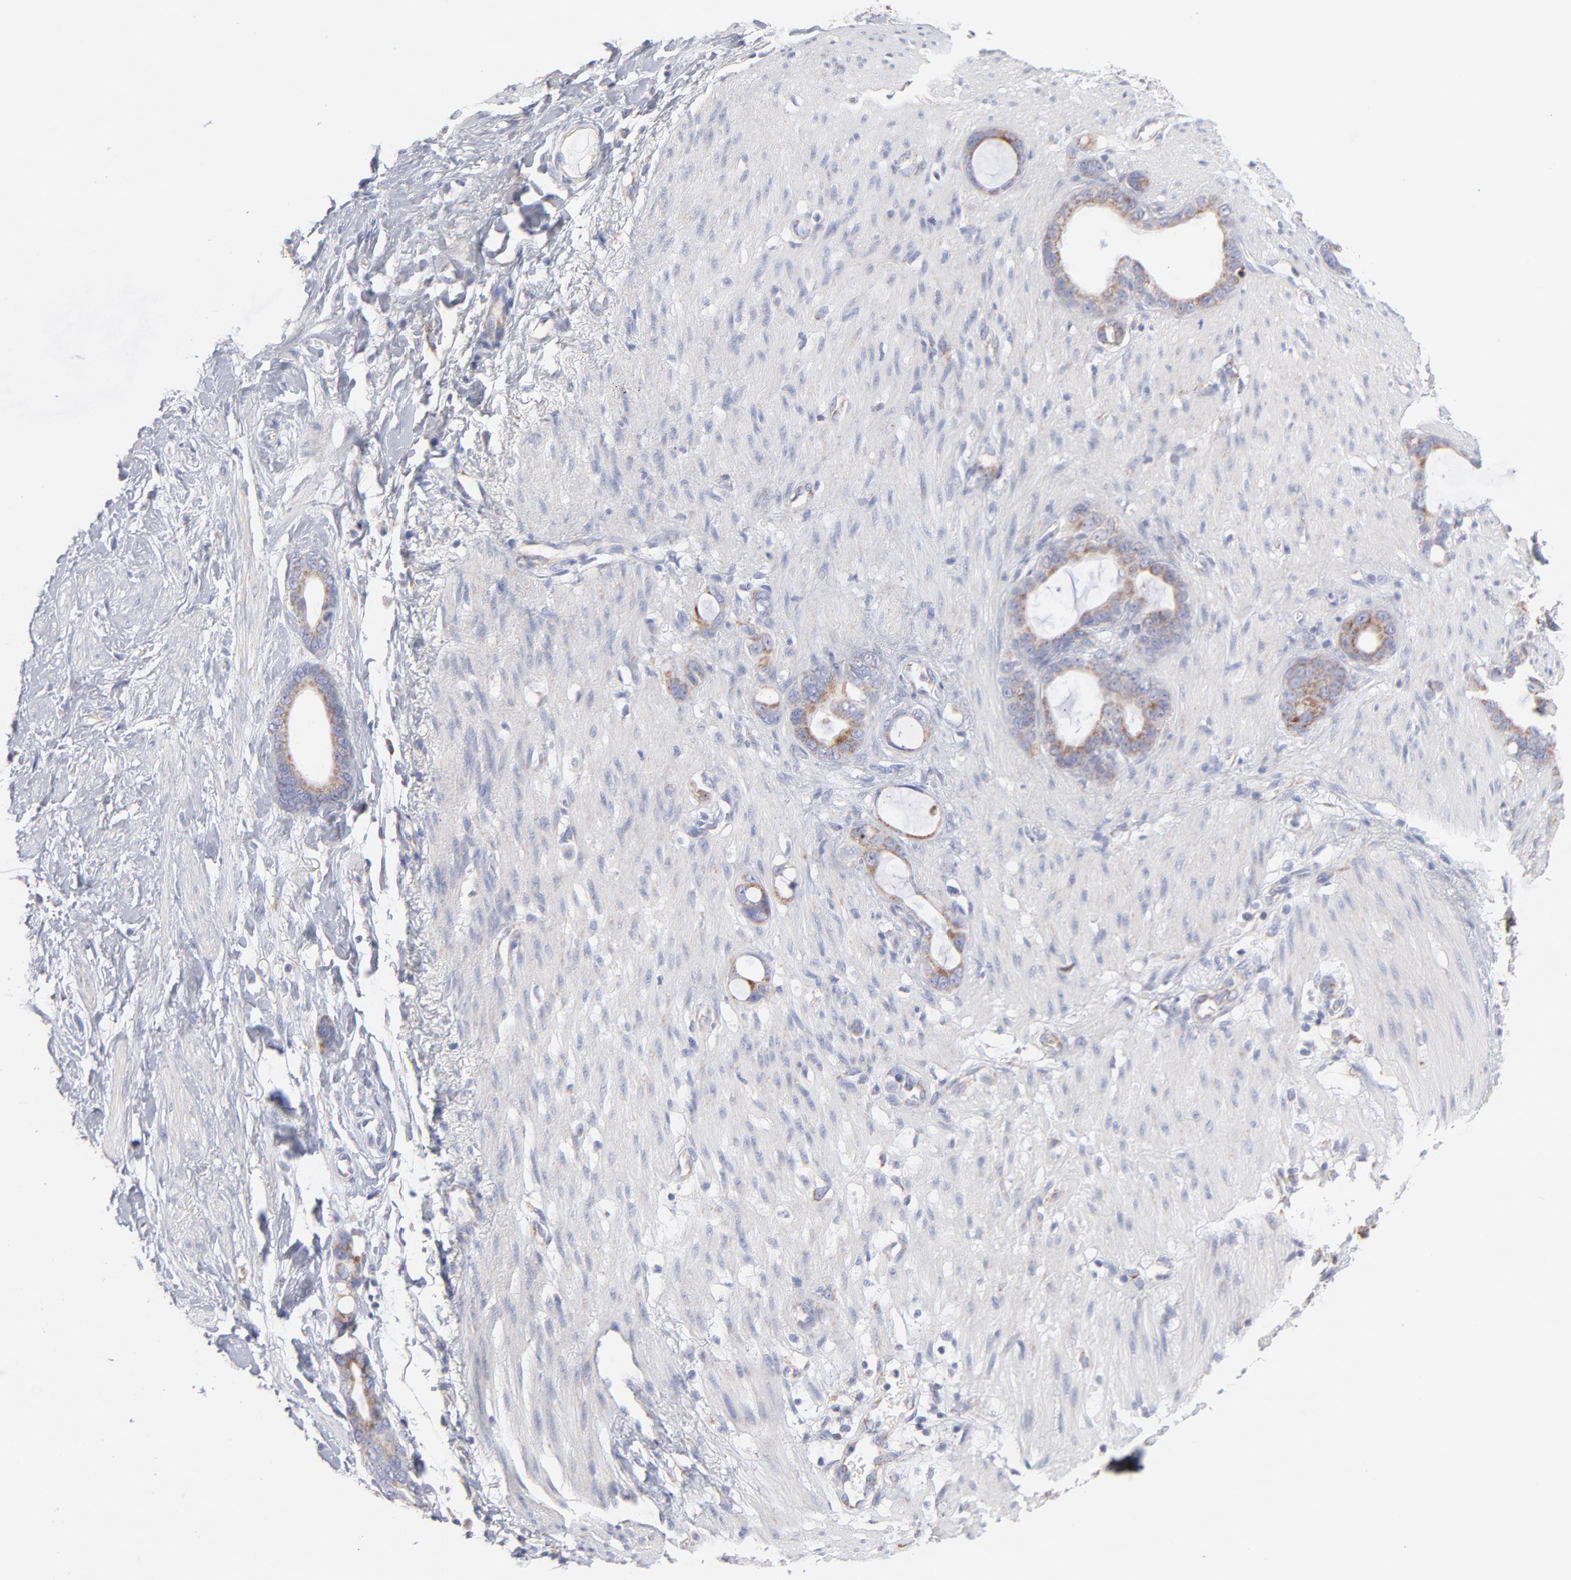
{"staining": {"intensity": "moderate", "quantity": ">75%", "location": "cytoplasmic/membranous"}, "tissue": "stomach cancer", "cell_type": "Tumor cells", "image_type": "cancer", "snomed": [{"axis": "morphology", "description": "Adenocarcinoma, NOS"}, {"axis": "topography", "description": "Stomach"}], "caption": "High-magnification brightfield microscopy of stomach cancer (adenocarcinoma) stained with DAB (brown) and counterstained with hematoxylin (blue). tumor cells exhibit moderate cytoplasmic/membranous staining is present in about>75% of cells.", "gene": "TIMM8A", "patient": {"sex": "female", "age": 75}}